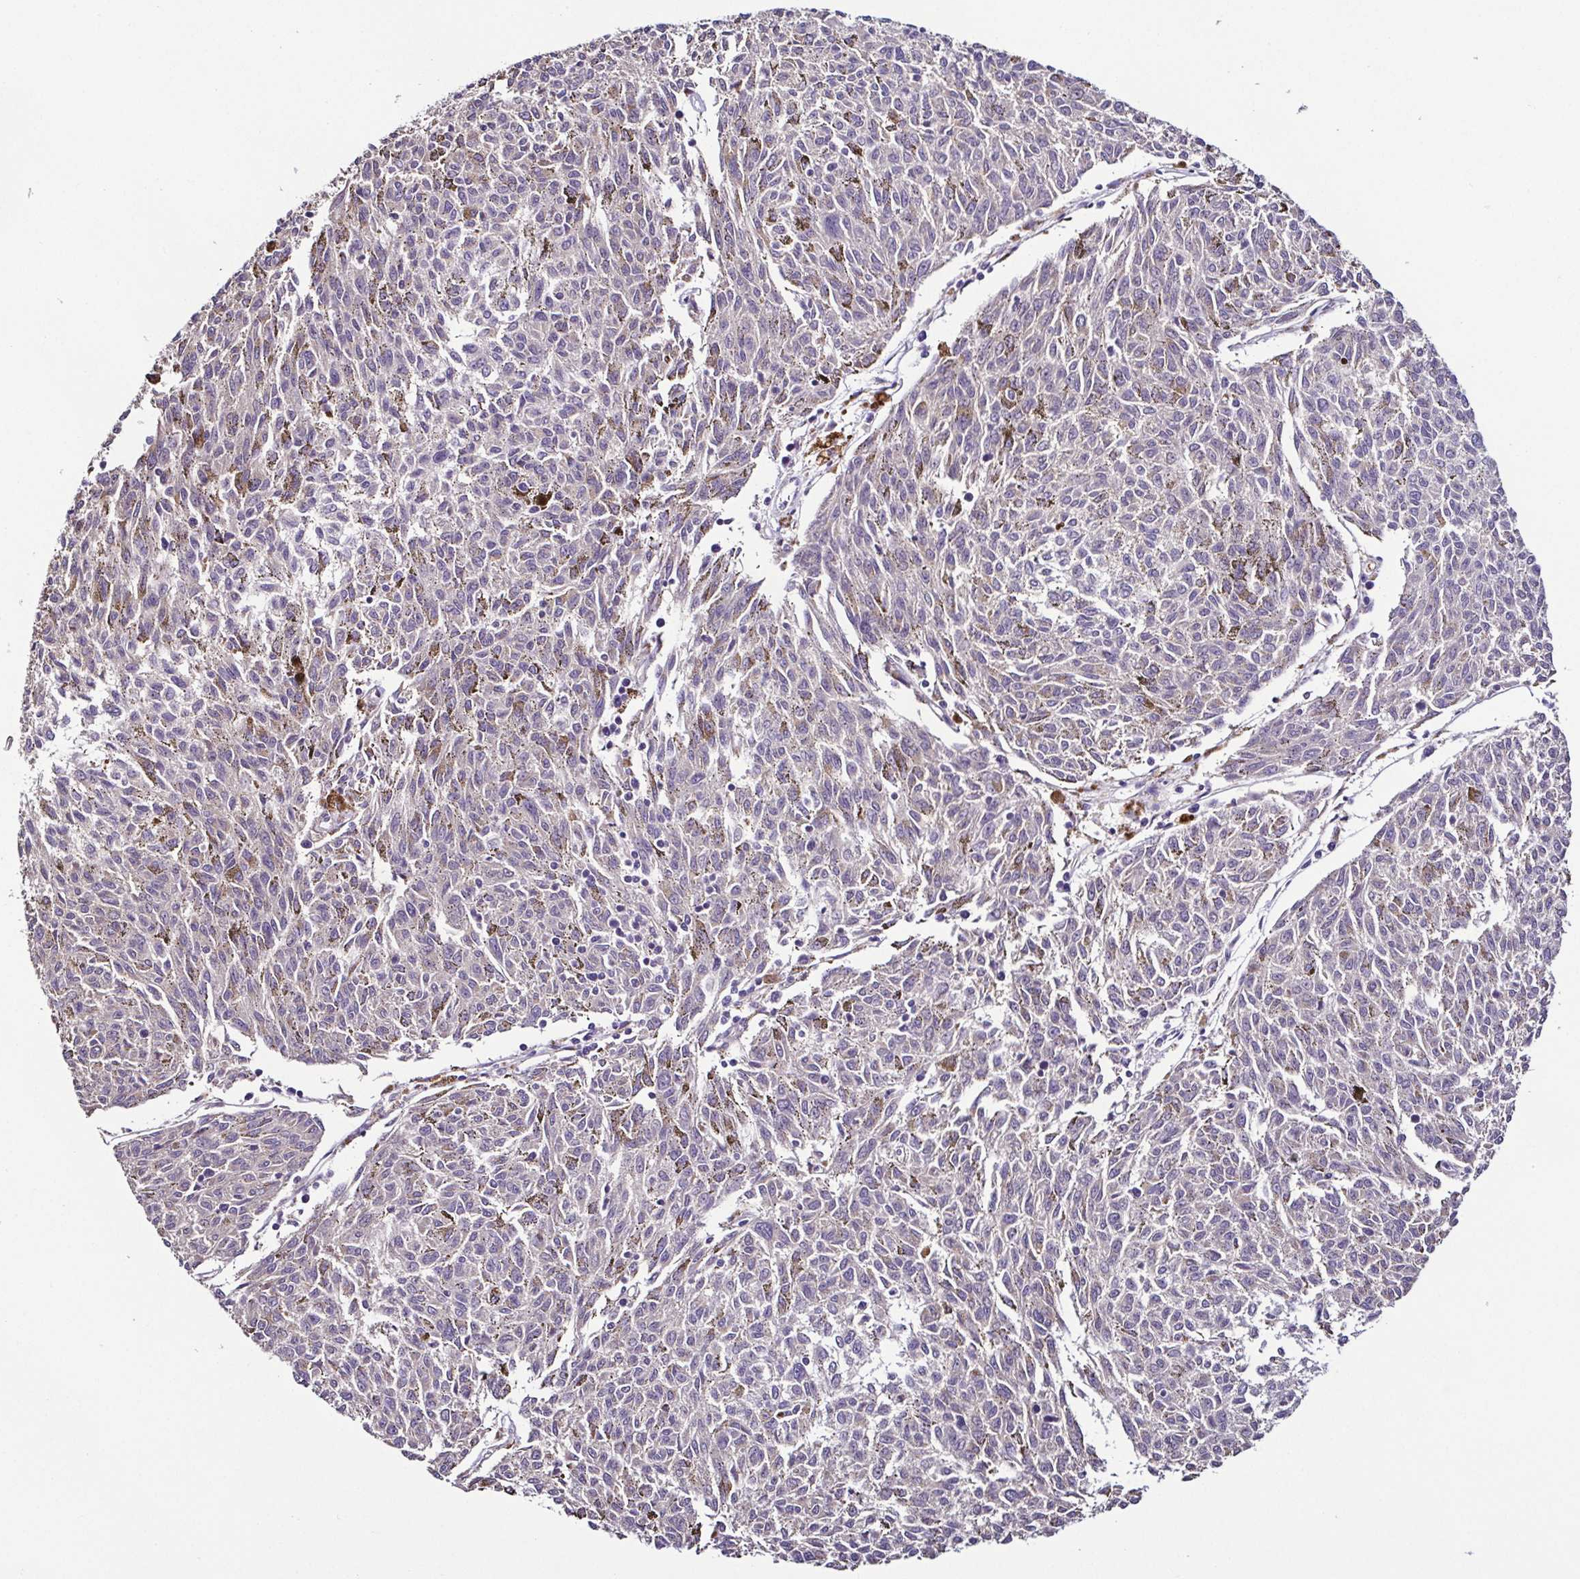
{"staining": {"intensity": "negative", "quantity": "none", "location": "none"}, "tissue": "melanoma", "cell_type": "Tumor cells", "image_type": "cancer", "snomed": [{"axis": "morphology", "description": "Malignant melanoma, NOS"}, {"axis": "topography", "description": "Skin"}], "caption": "This image is of melanoma stained with IHC to label a protein in brown with the nuclei are counter-stained blue. There is no expression in tumor cells.", "gene": "LMOD2", "patient": {"sex": "female", "age": 72}}